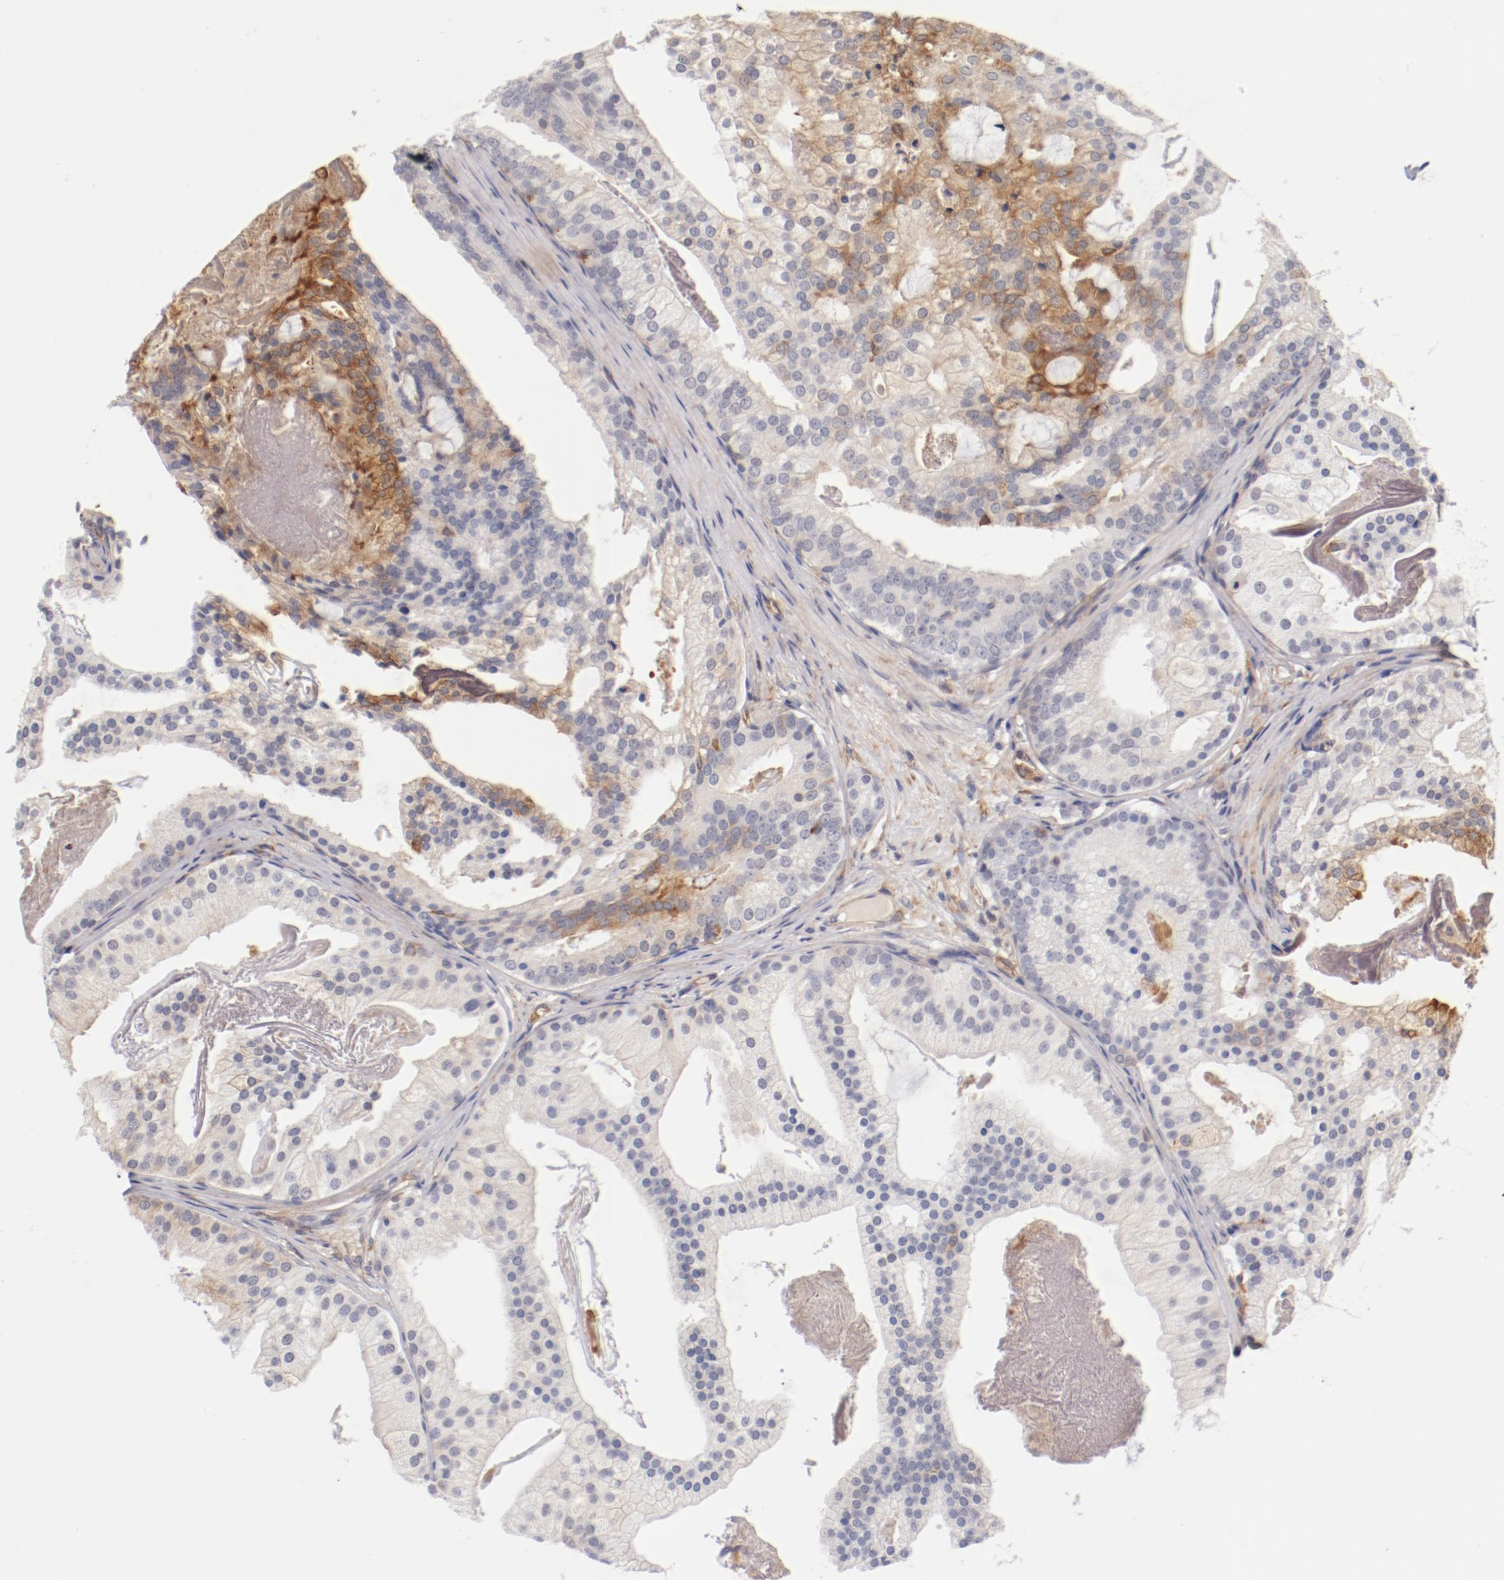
{"staining": {"intensity": "moderate", "quantity": "25%-75%", "location": "cytoplasmic/membranous"}, "tissue": "prostate cancer", "cell_type": "Tumor cells", "image_type": "cancer", "snomed": [{"axis": "morphology", "description": "Adenocarcinoma, Low grade"}, {"axis": "topography", "description": "Prostate"}], "caption": "Immunohistochemical staining of adenocarcinoma (low-grade) (prostate) reveals medium levels of moderate cytoplasmic/membranous protein expression in about 25%-75% of tumor cells.", "gene": "FCMR", "patient": {"sex": "male", "age": 58}}